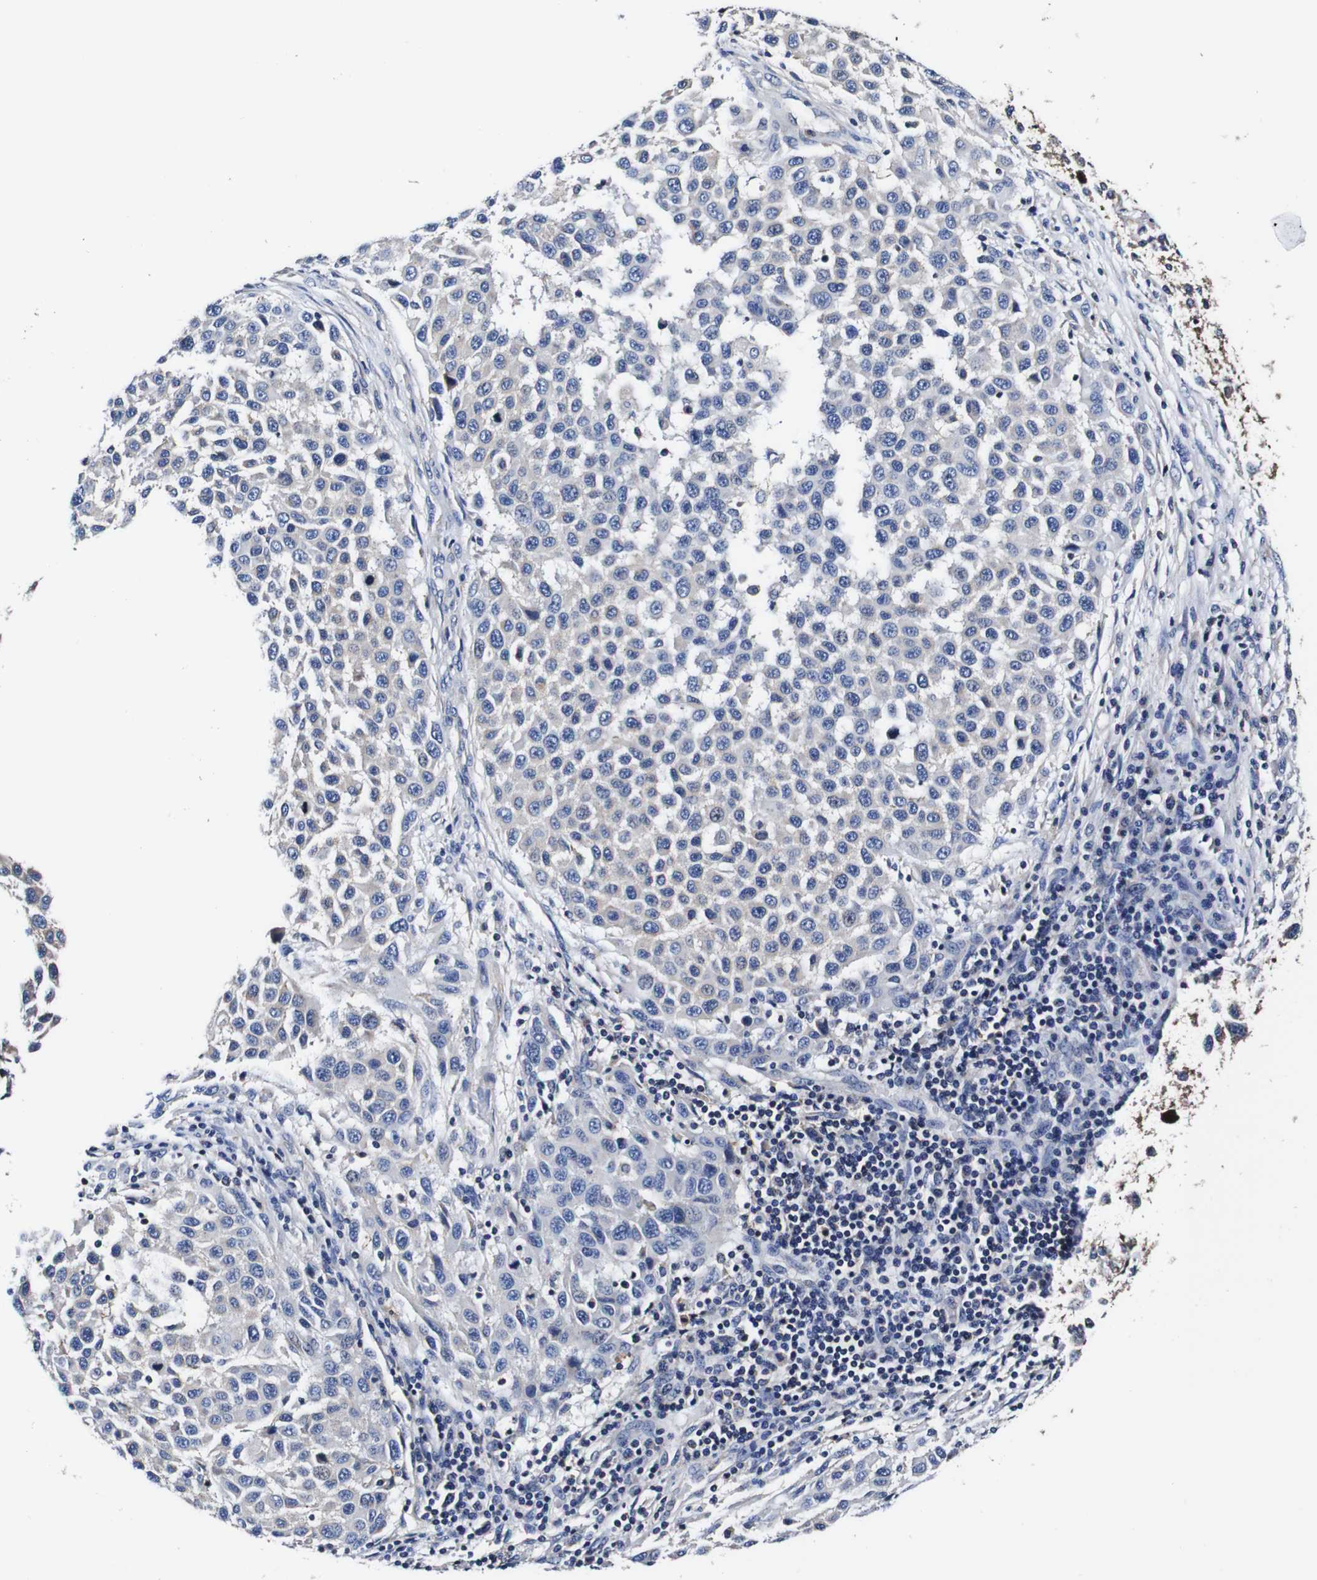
{"staining": {"intensity": "negative", "quantity": "none", "location": "none"}, "tissue": "melanoma", "cell_type": "Tumor cells", "image_type": "cancer", "snomed": [{"axis": "morphology", "description": "Malignant melanoma, Metastatic site"}, {"axis": "topography", "description": "Lymph node"}], "caption": "This is an IHC photomicrograph of malignant melanoma (metastatic site). There is no staining in tumor cells.", "gene": "PDCD6IP", "patient": {"sex": "male", "age": 61}}